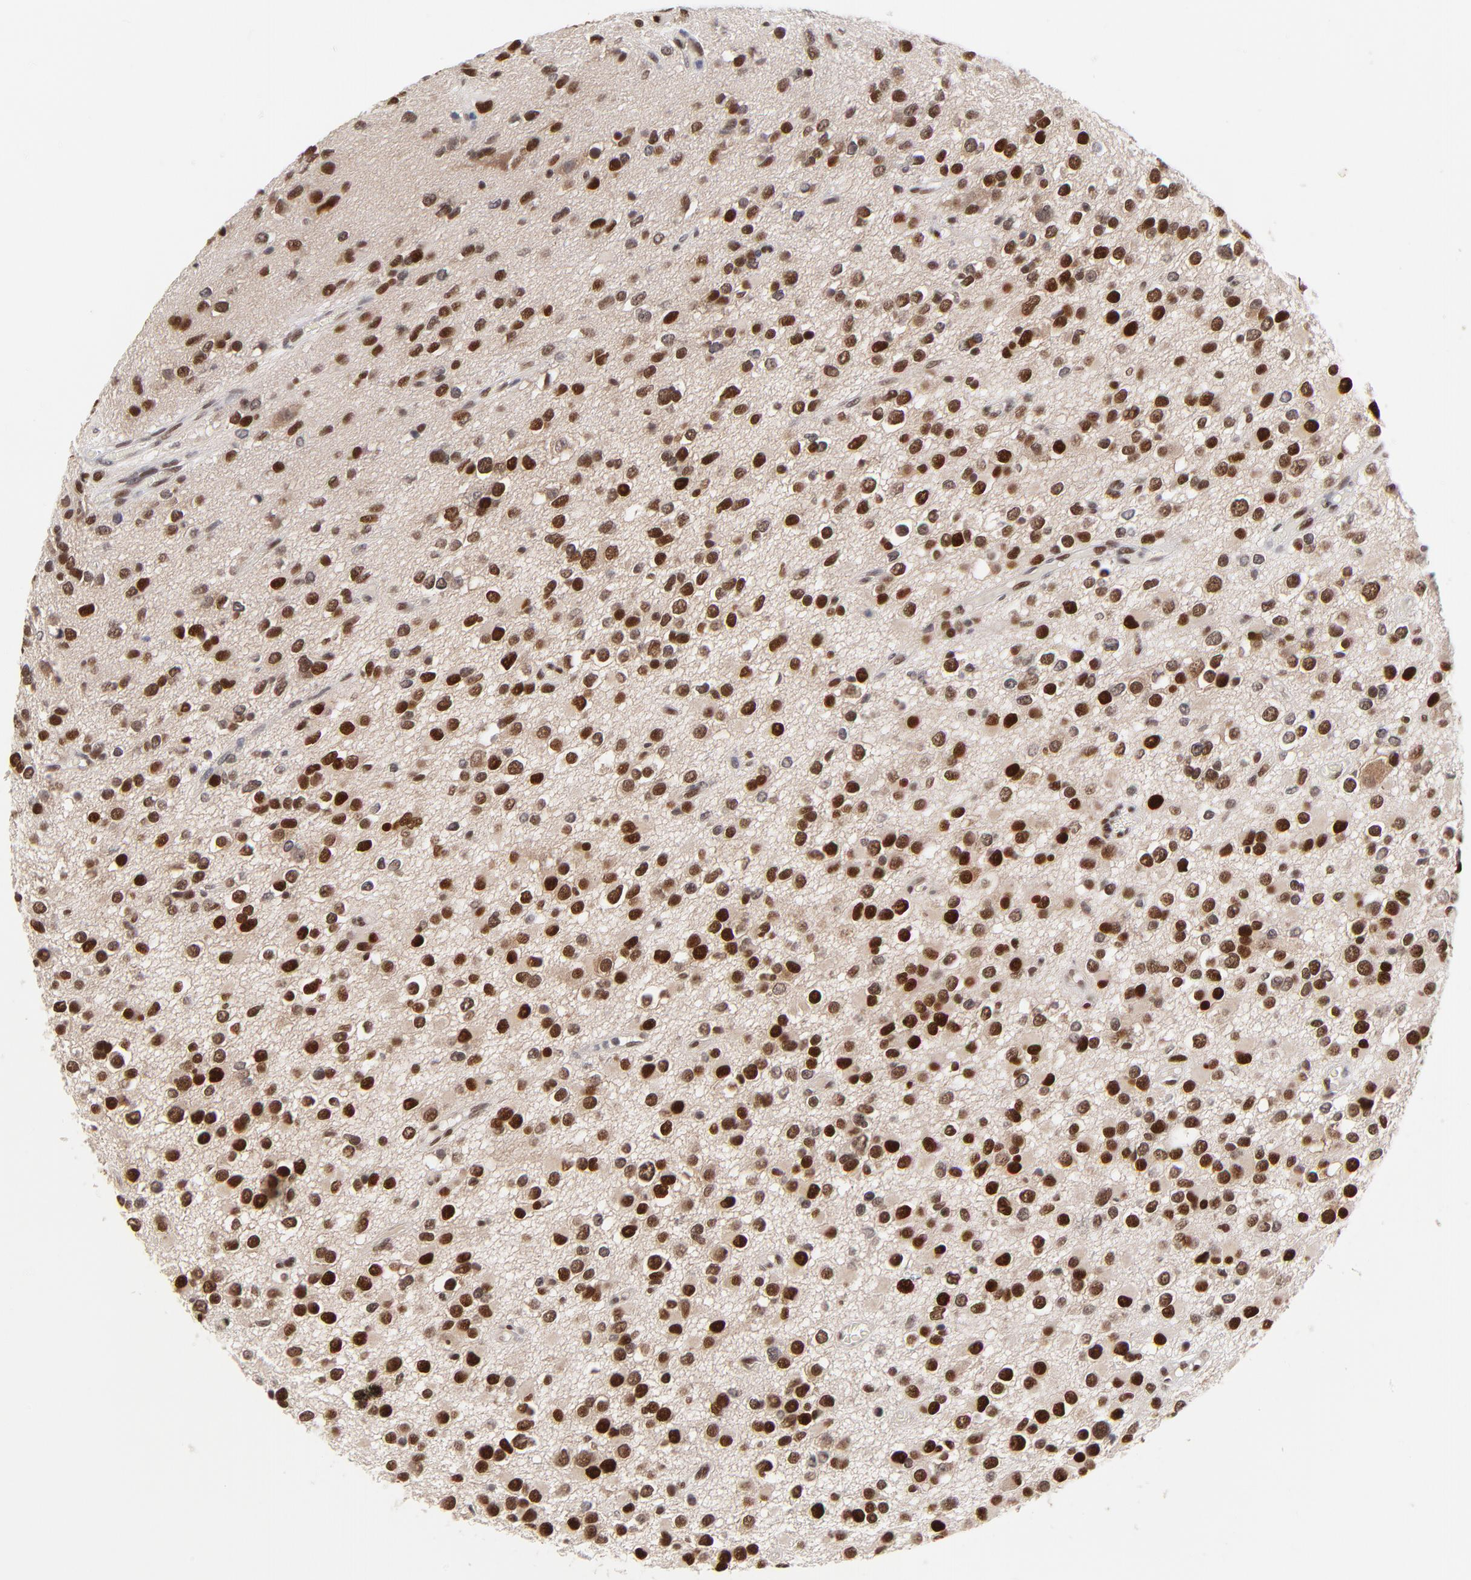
{"staining": {"intensity": "moderate", "quantity": ">75%", "location": "nuclear"}, "tissue": "glioma", "cell_type": "Tumor cells", "image_type": "cancer", "snomed": [{"axis": "morphology", "description": "Glioma, malignant, Low grade"}, {"axis": "topography", "description": "Brain"}], "caption": "Malignant low-grade glioma stained for a protein demonstrates moderate nuclear positivity in tumor cells. The staining is performed using DAB brown chromogen to label protein expression. The nuclei are counter-stained blue using hematoxylin.", "gene": "OGFOD1", "patient": {"sex": "male", "age": 42}}